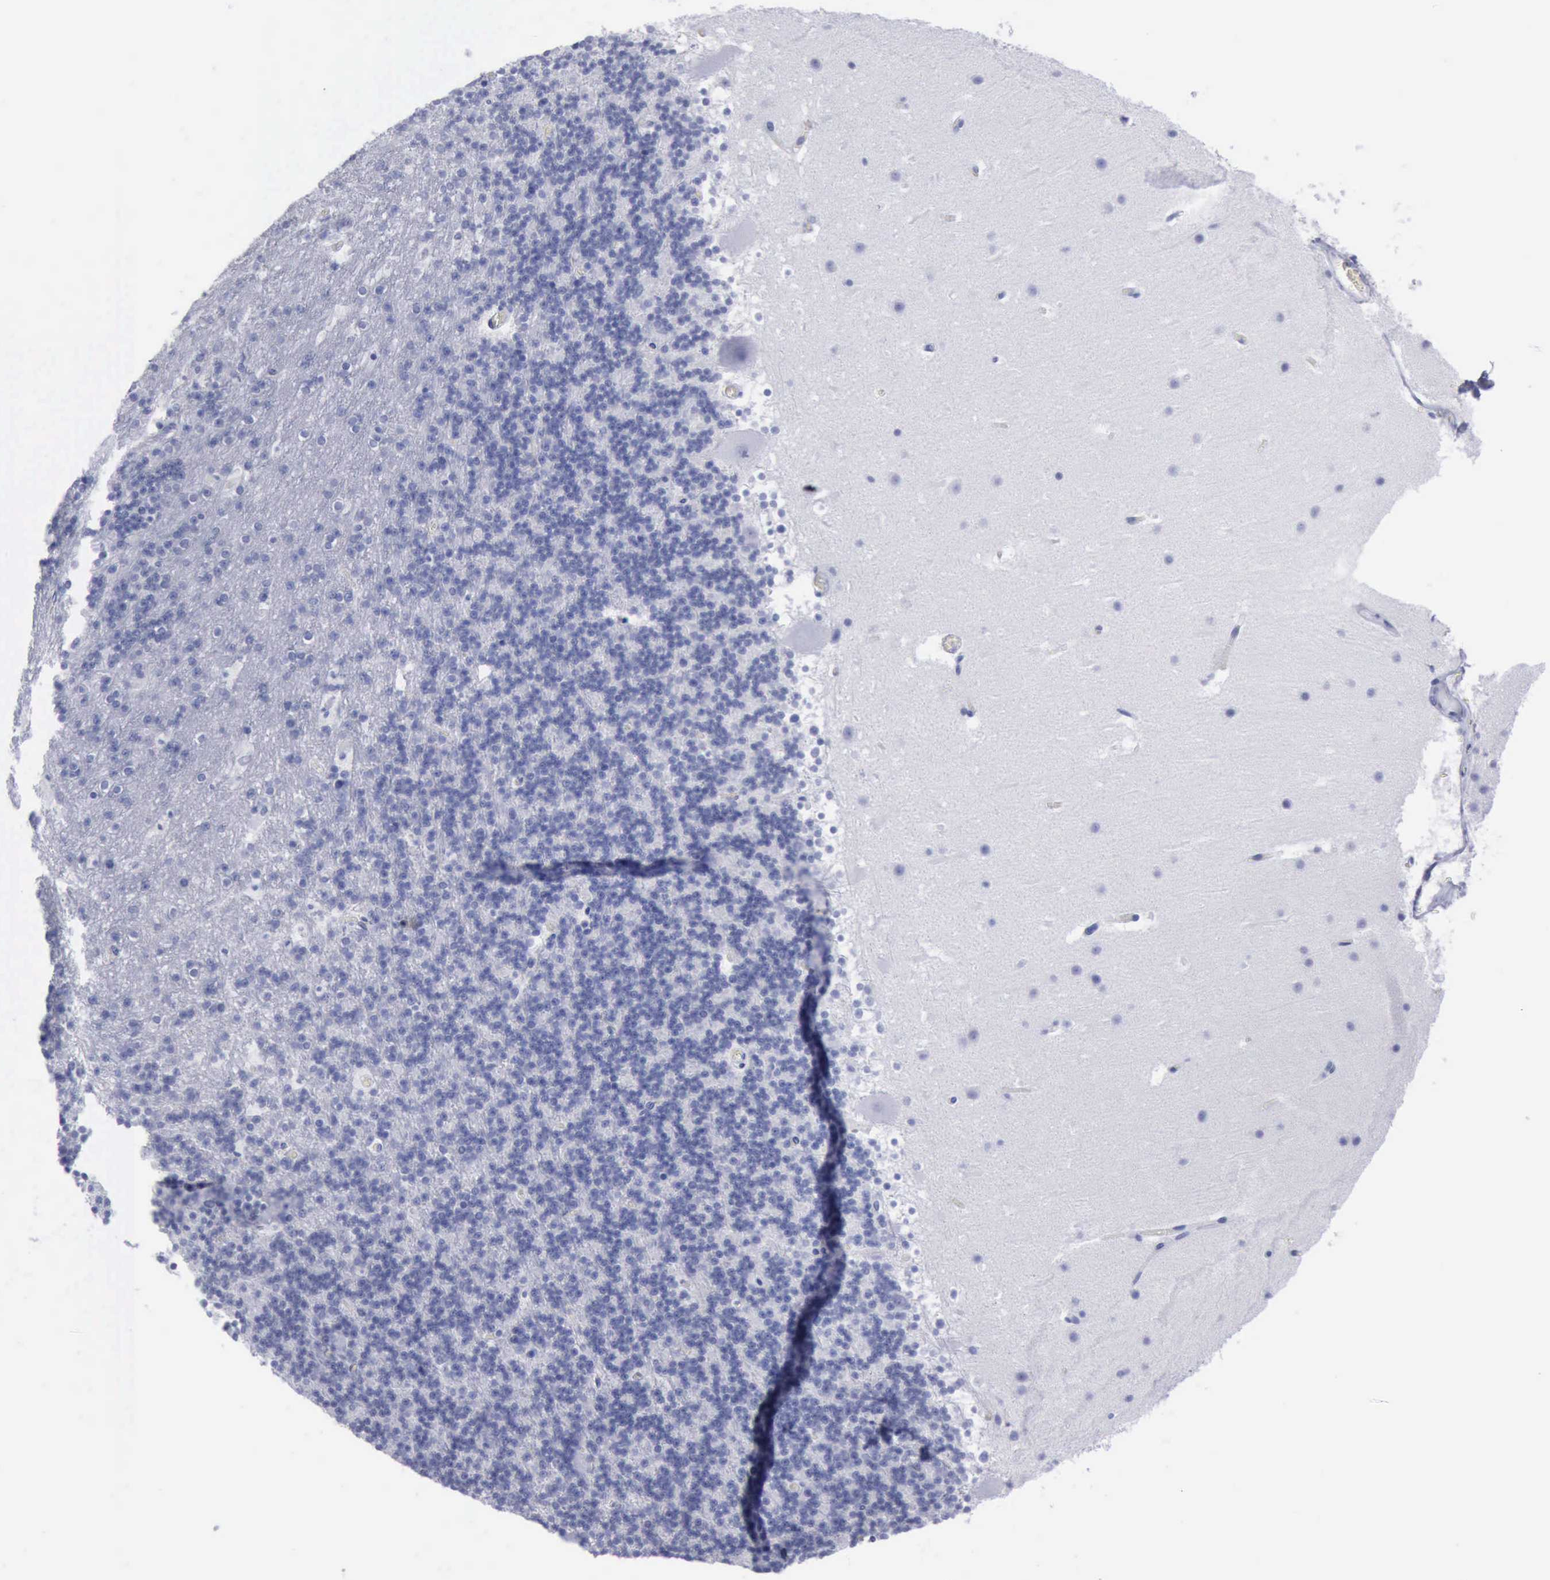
{"staining": {"intensity": "negative", "quantity": "none", "location": "none"}, "tissue": "cerebellum", "cell_type": "Cells in granular layer", "image_type": "normal", "snomed": [{"axis": "morphology", "description": "Normal tissue, NOS"}, {"axis": "topography", "description": "Cerebellum"}], "caption": "A histopathology image of human cerebellum is negative for staining in cells in granular layer. Brightfield microscopy of IHC stained with DAB (brown) and hematoxylin (blue), captured at high magnification.", "gene": "KRT13", "patient": {"sex": "male", "age": 45}}